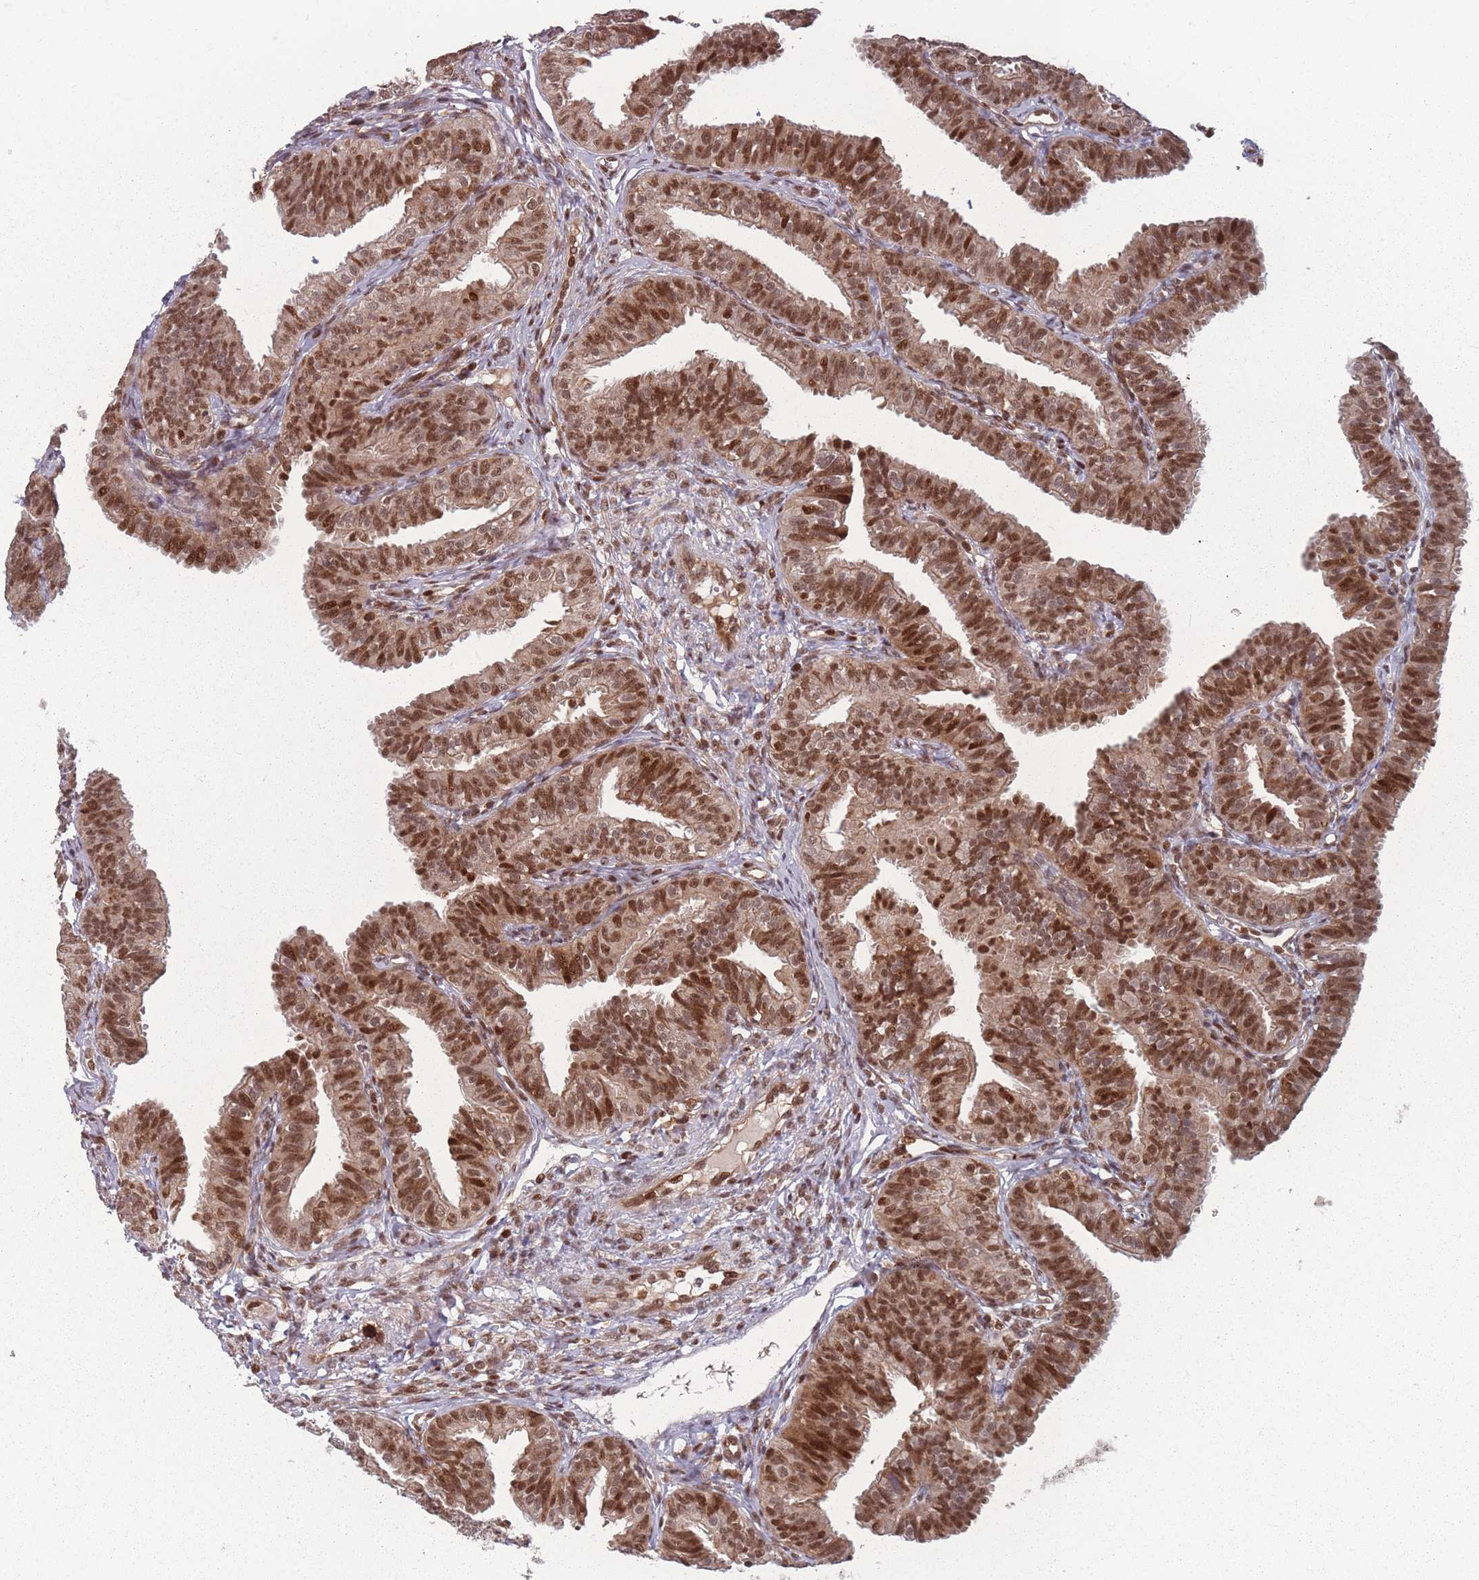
{"staining": {"intensity": "strong", "quantity": ">75%", "location": "nuclear"}, "tissue": "fallopian tube", "cell_type": "Glandular cells", "image_type": "normal", "snomed": [{"axis": "morphology", "description": "Normal tissue, NOS"}, {"axis": "topography", "description": "Fallopian tube"}], "caption": "This photomicrograph demonstrates immunohistochemistry staining of unremarkable fallopian tube, with high strong nuclear expression in approximately >75% of glandular cells.", "gene": "WDR55", "patient": {"sex": "female", "age": 35}}